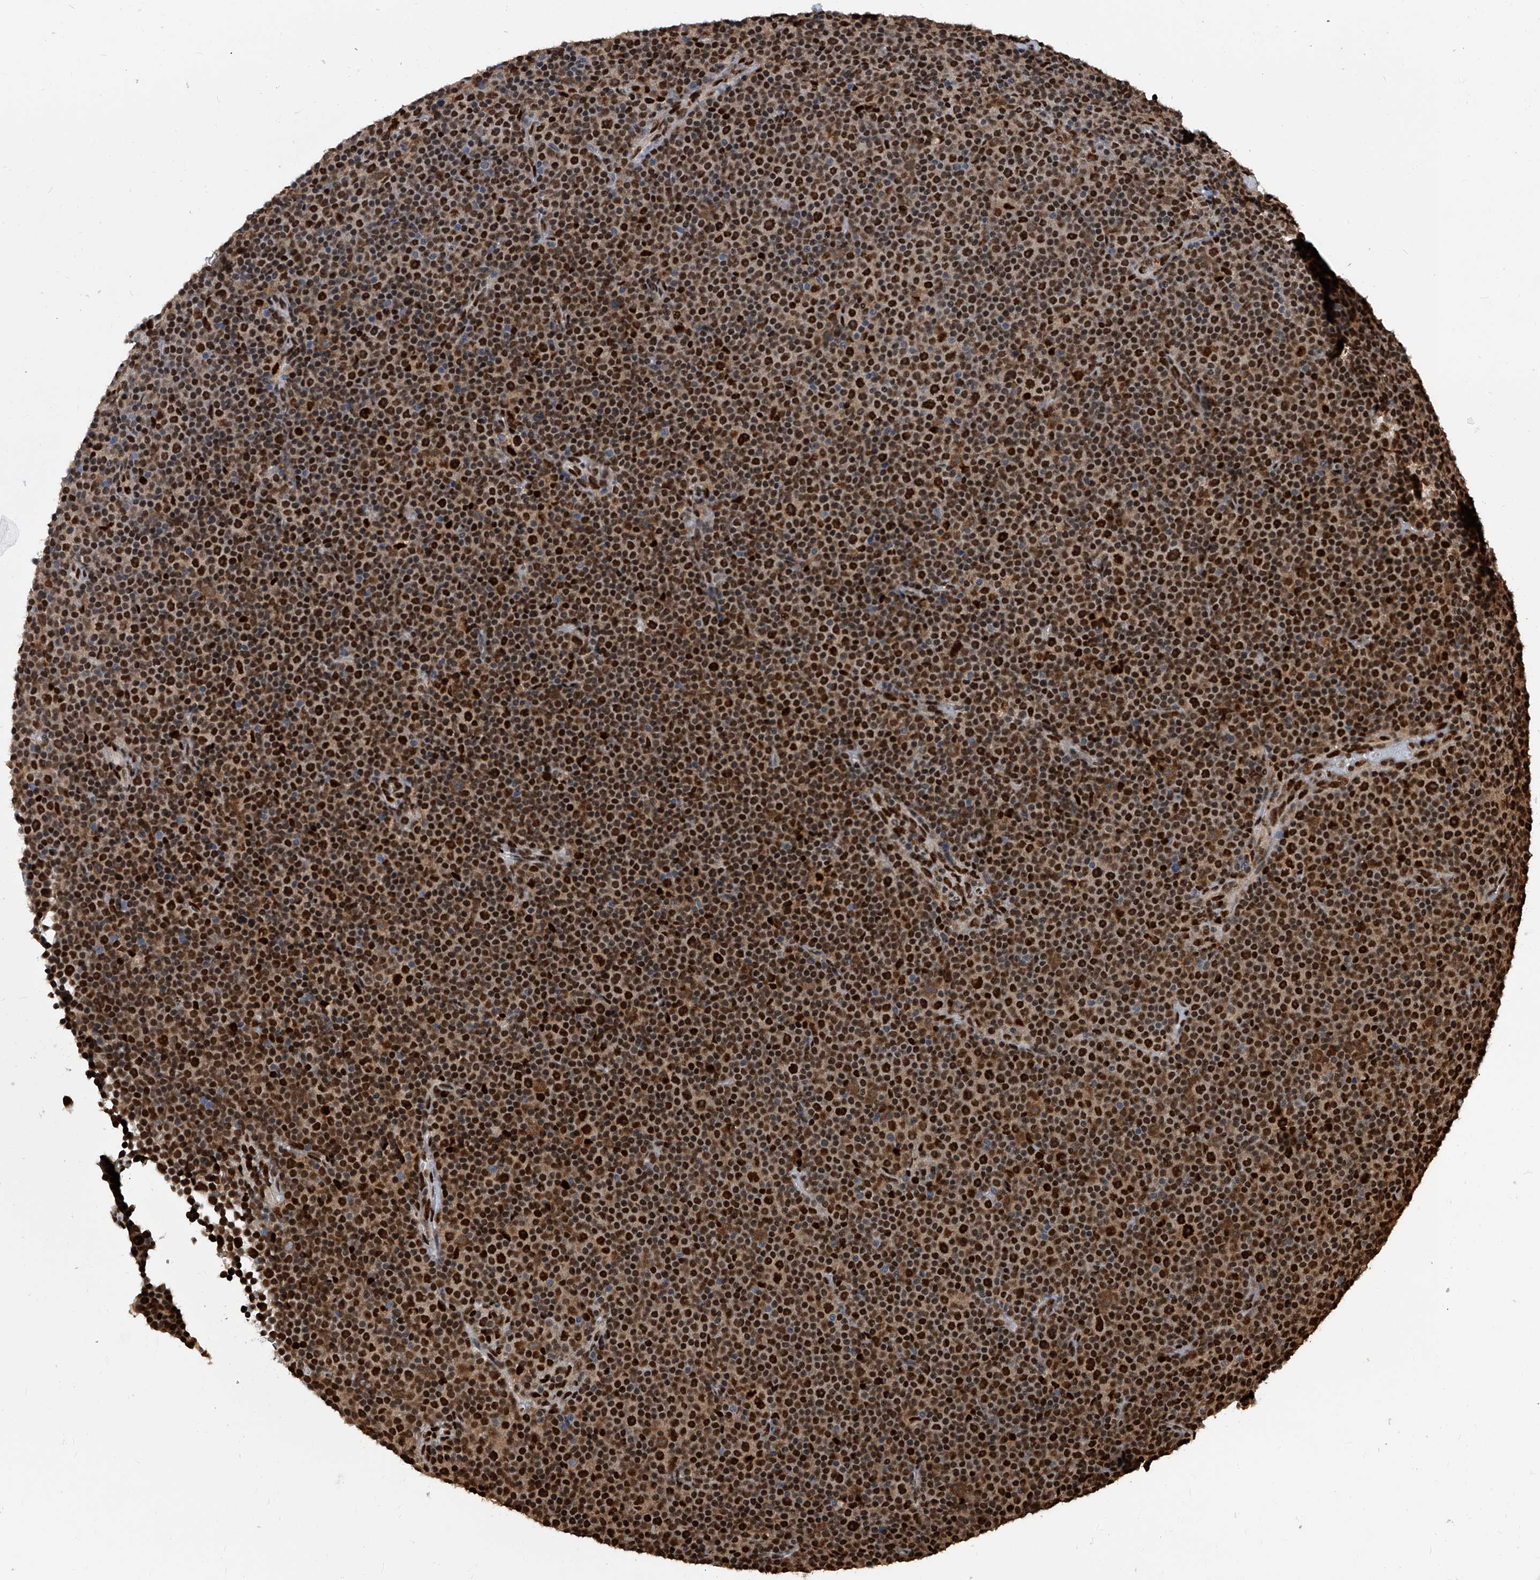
{"staining": {"intensity": "strong", "quantity": ">75%", "location": "nuclear"}, "tissue": "lymphoma", "cell_type": "Tumor cells", "image_type": "cancer", "snomed": [{"axis": "morphology", "description": "Malignant lymphoma, non-Hodgkin's type, Low grade"}, {"axis": "topography", "description": "Lymph node"}], "caption": "IHC histopathology image of neoplastic tissue: lymphoma stained using immunohistochemistry shows high levels of strong protein expression localized specifically in the nuclear of tumor cells, appearing as a nuclear brown color.", "gene": "FKBP5", "patient": {"sex": "female", "age": 67}}